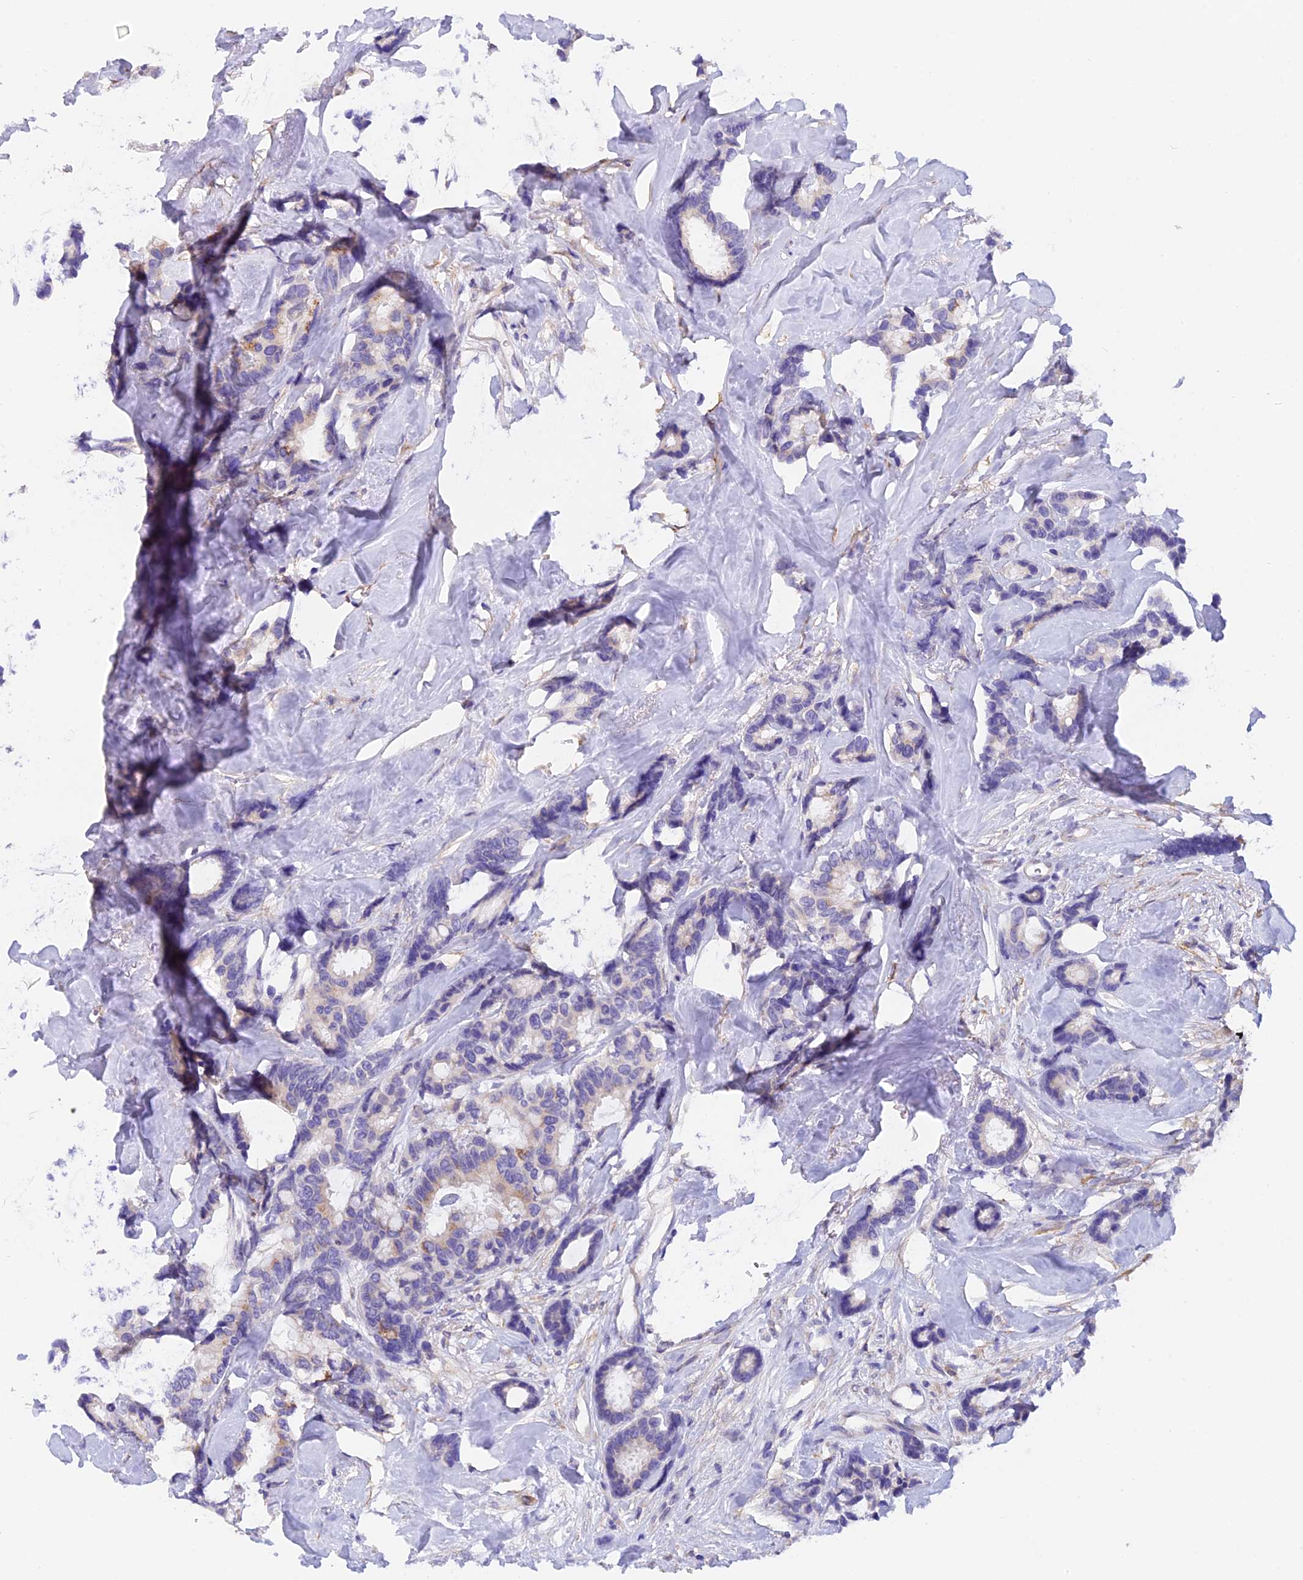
{"staining": {"intensity": "moderate", "quantity": "<25%", "location": "cytoplasmic/membranous"}, "tissue": "breast cancer", "cell_type": "Tumor cells", "image_type": "cancer", "snomed": [{"axis": "morphology", "description": "Duct carcinoma"}, {"axis": "topography", "description": "Breast"}], "caption": "Breast cancer tissue reveals moderate cytoplasmic/membranous expression in about <25% of tumor cells, visualized by immunohistochemistry.", "gene": "C17orf67", "patient": {"sex": "female", "age": 87}}